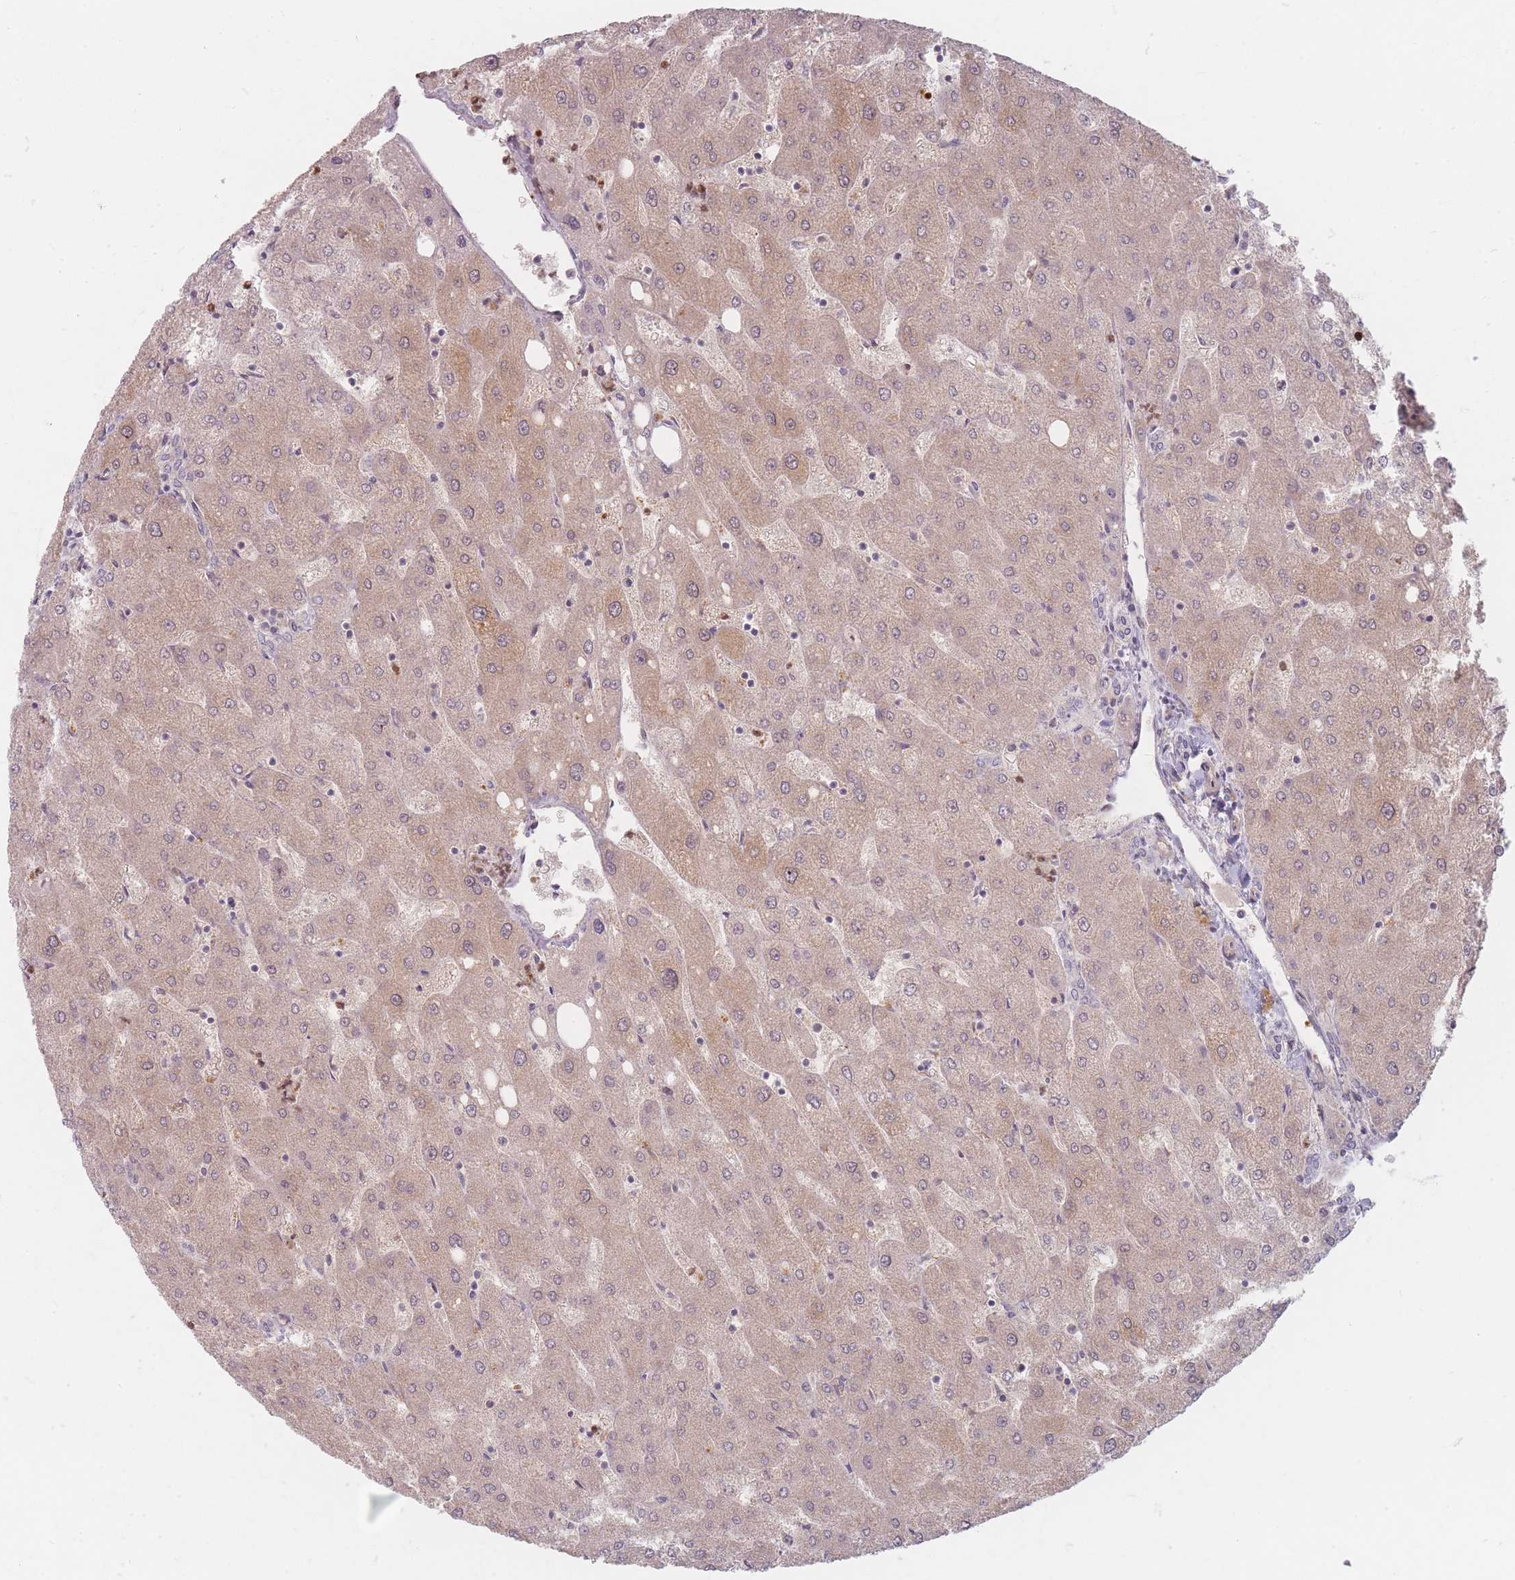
{"staining": {"intensity": "negative", "quantity": "none", "location": "none"}, "tissue": "liver", "cell_type": "Cholangiocytes", "image_type": "normal", "snomed": [{"axis": "morphology", "description": "Normal tissue, NOS"}, {"axis": "topography", "description": "Liver"}], "caption": "High power microscopy image of an immunohistochemistry (IHC) histopathology image of benign liver, revealing no significant expression in cholangiocytes.", "gene": "CHCHD7", "patient": {"sex": "male", "age": 67}}